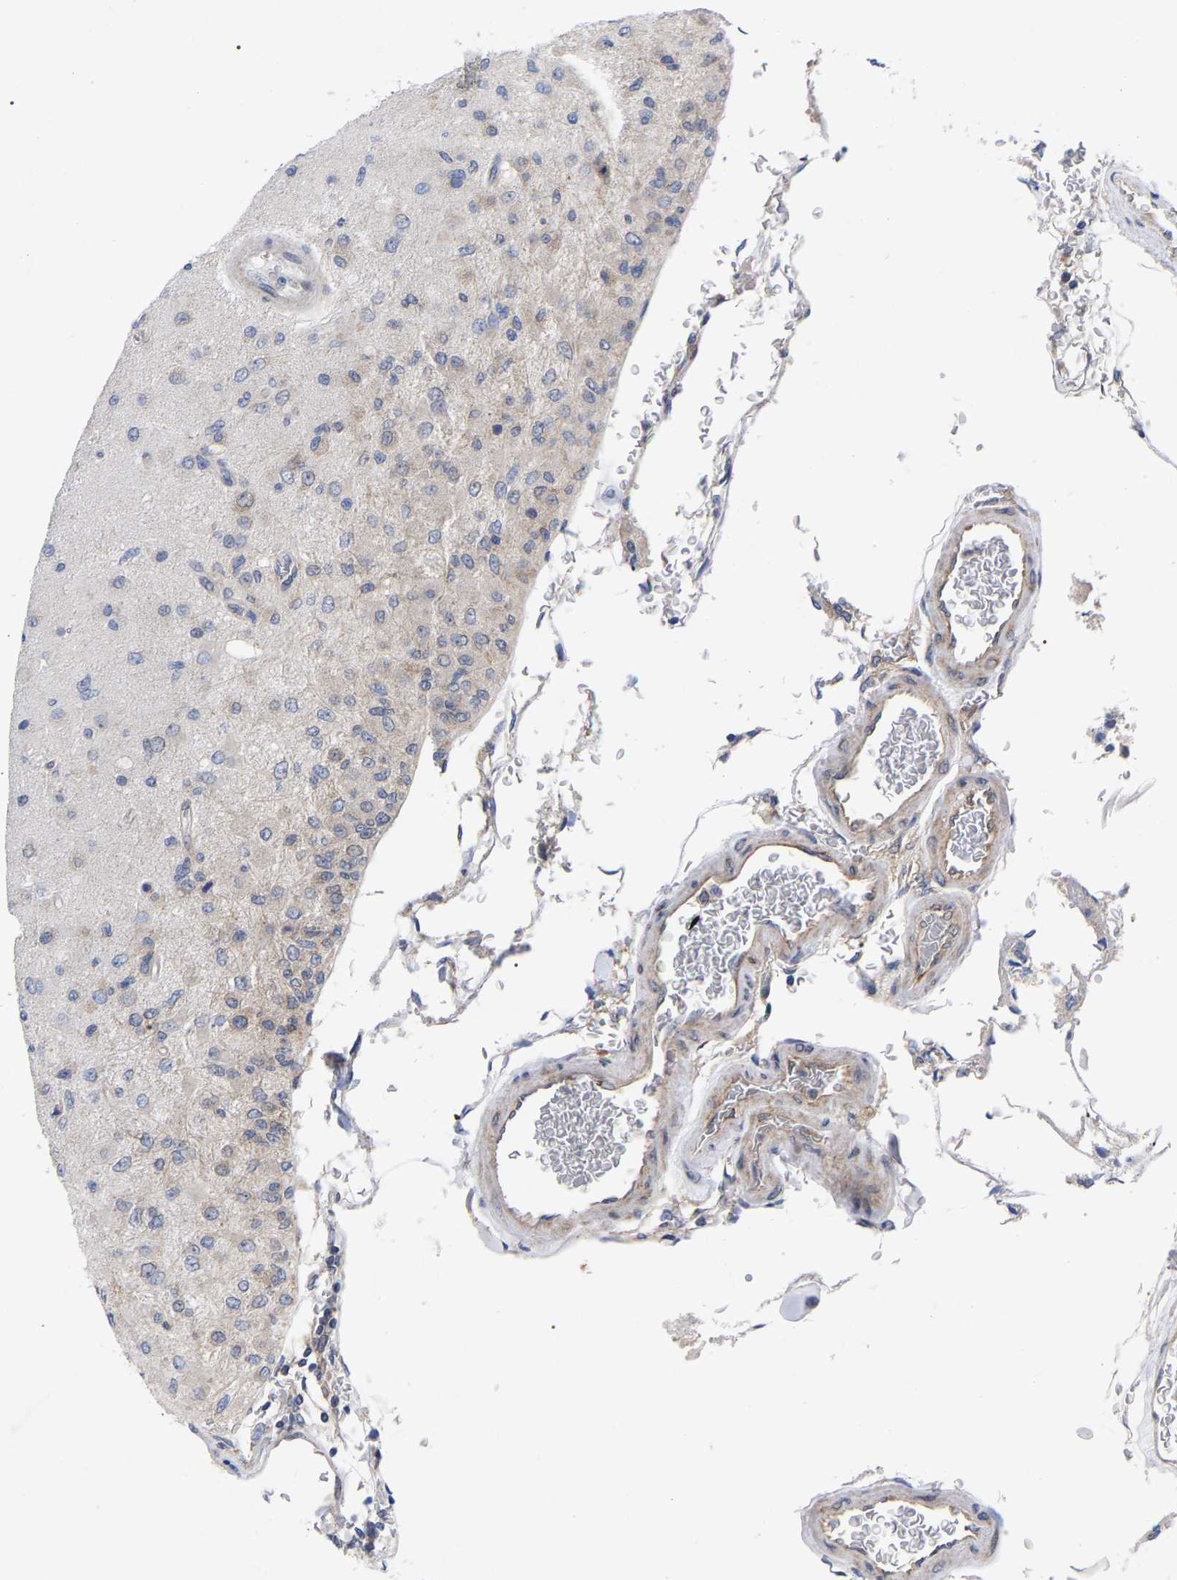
{"staining": {"intensity": "negative", "quantity": "none", "location": "none"}, "tissue": "glioma", "cell_type": "Tumor cells", "image_type": "cancer", "snomed": [{"axis": "morphology", "description": "Normal tissue, NOS"}, {"axis": "morphology", "description": "Glioma, malignant, High grade"}, {"axis": "topography", "description": "Cerebral cortex"}], "caption": "Immunohistochemical staining of malignant glioma (high-grade) displays no significant expression in tumor cells. The staining is performed using DAB brown chromogen with nuclei counter-stained in using hematoxylin.", "gene": "TCP1", "patient": {"sex": "male", "age": 77}}